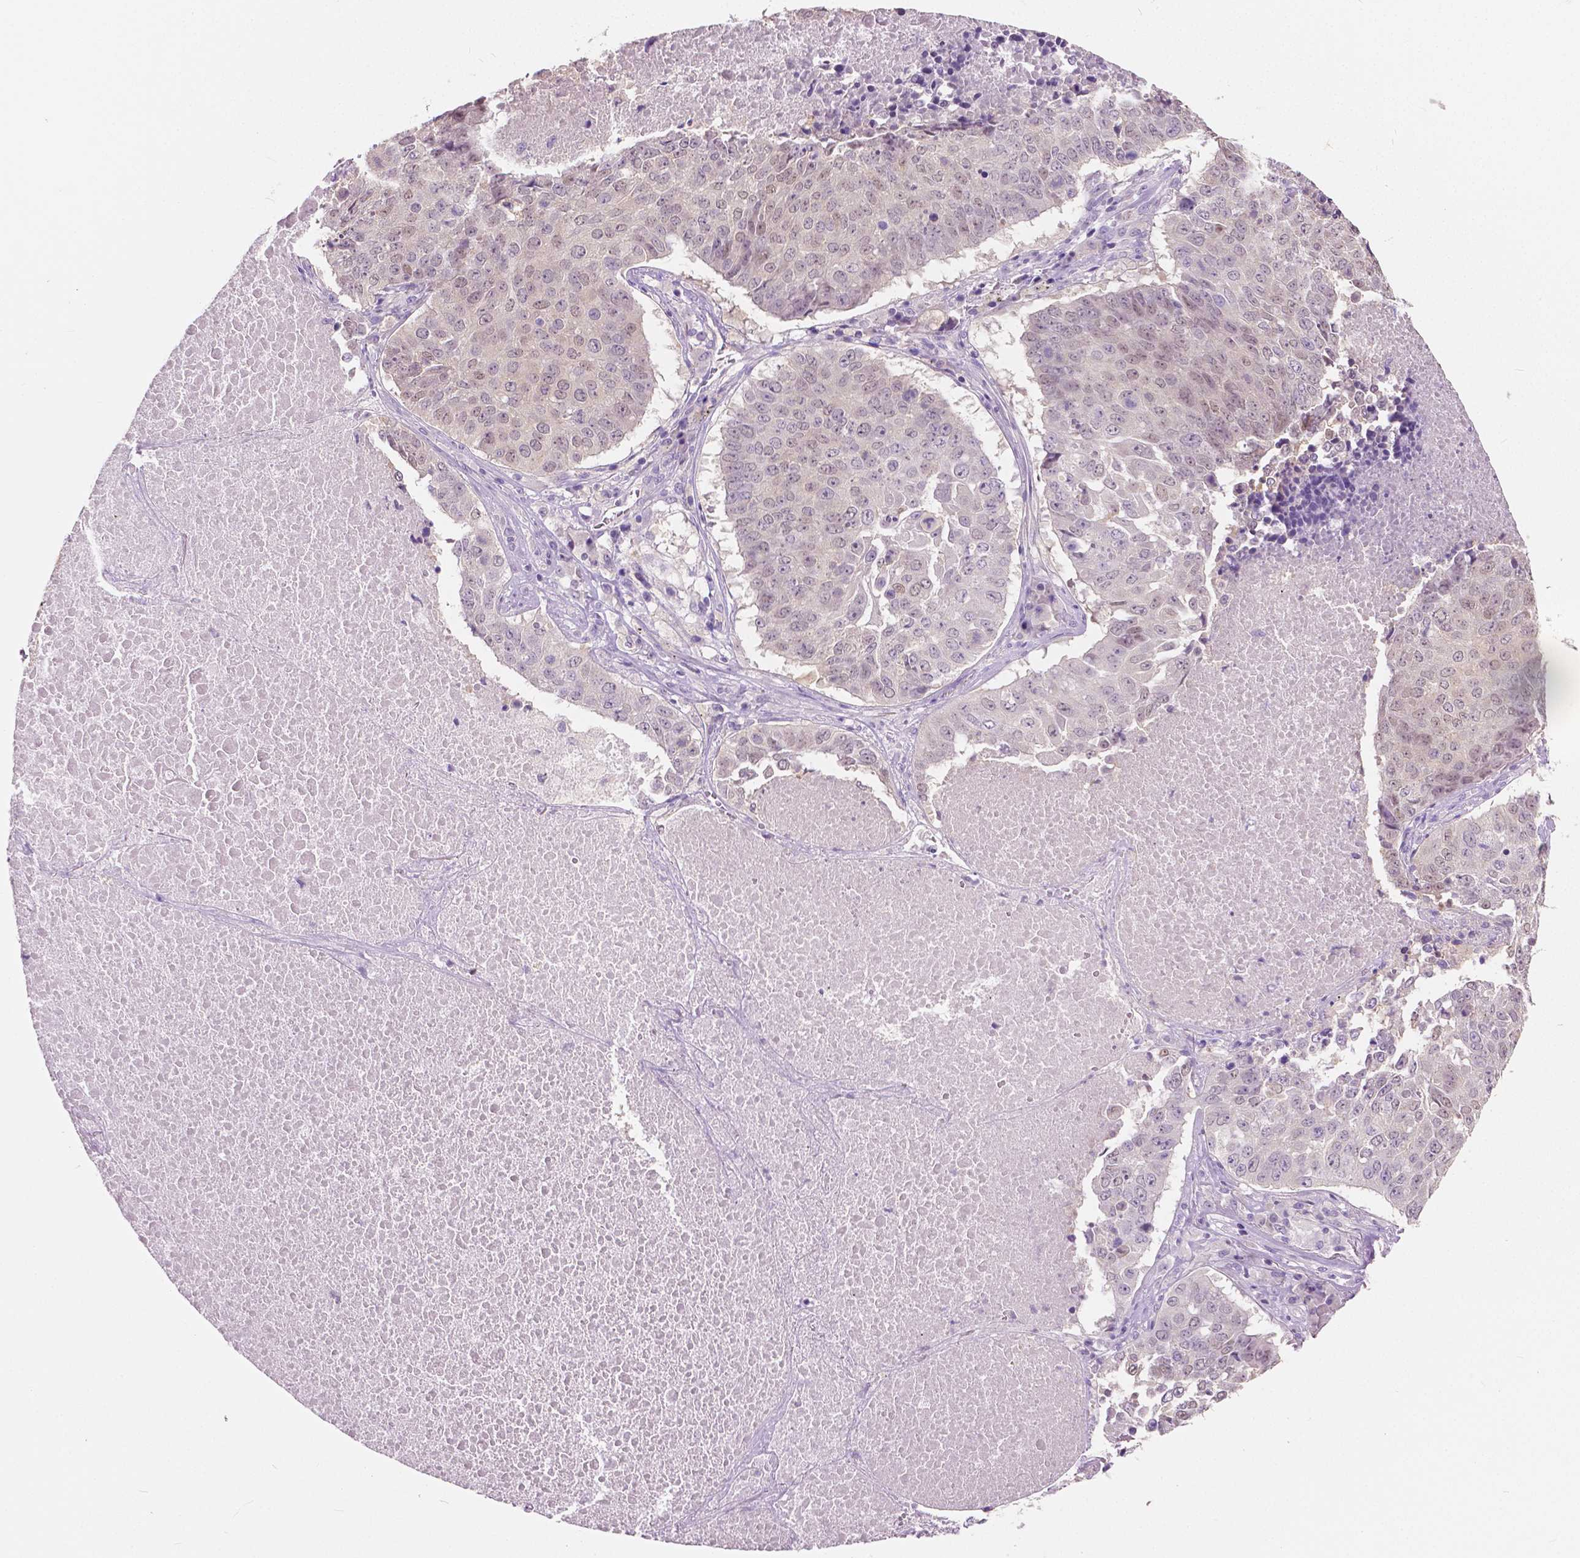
{"staining": {"intensity": "weak", "quantity": "<25%", "location": "nuclear"}, "tissue": "lung cancer", "cell_type": "Tumor cells", "image_type": "cancer", "snomed": [{"axis": "morphology", "description": "Normal tissue, NOS"}, {"axis": "morphology", "description": "Squamous cell carcinoma, NOS"}, {"axis": "topography", "description": "Bronchus"}, {"axis": "topography", "description": "Lung"}], "caption": "Immunohistochemistry histopathology image of neoplastic tissue: human squamous cell carcinoma (lung) stained with DAB reveals no significant protein staining in tumor cells. Brightfield microscopy of immunohistochemistry (IHC) stained with DAB (3,3'-diaminobenzidine) (brown) and hematoxylin (blue), captured at high magnification.", "gene": "TKFC", "patient": {"sex": "male", "age": 64}}